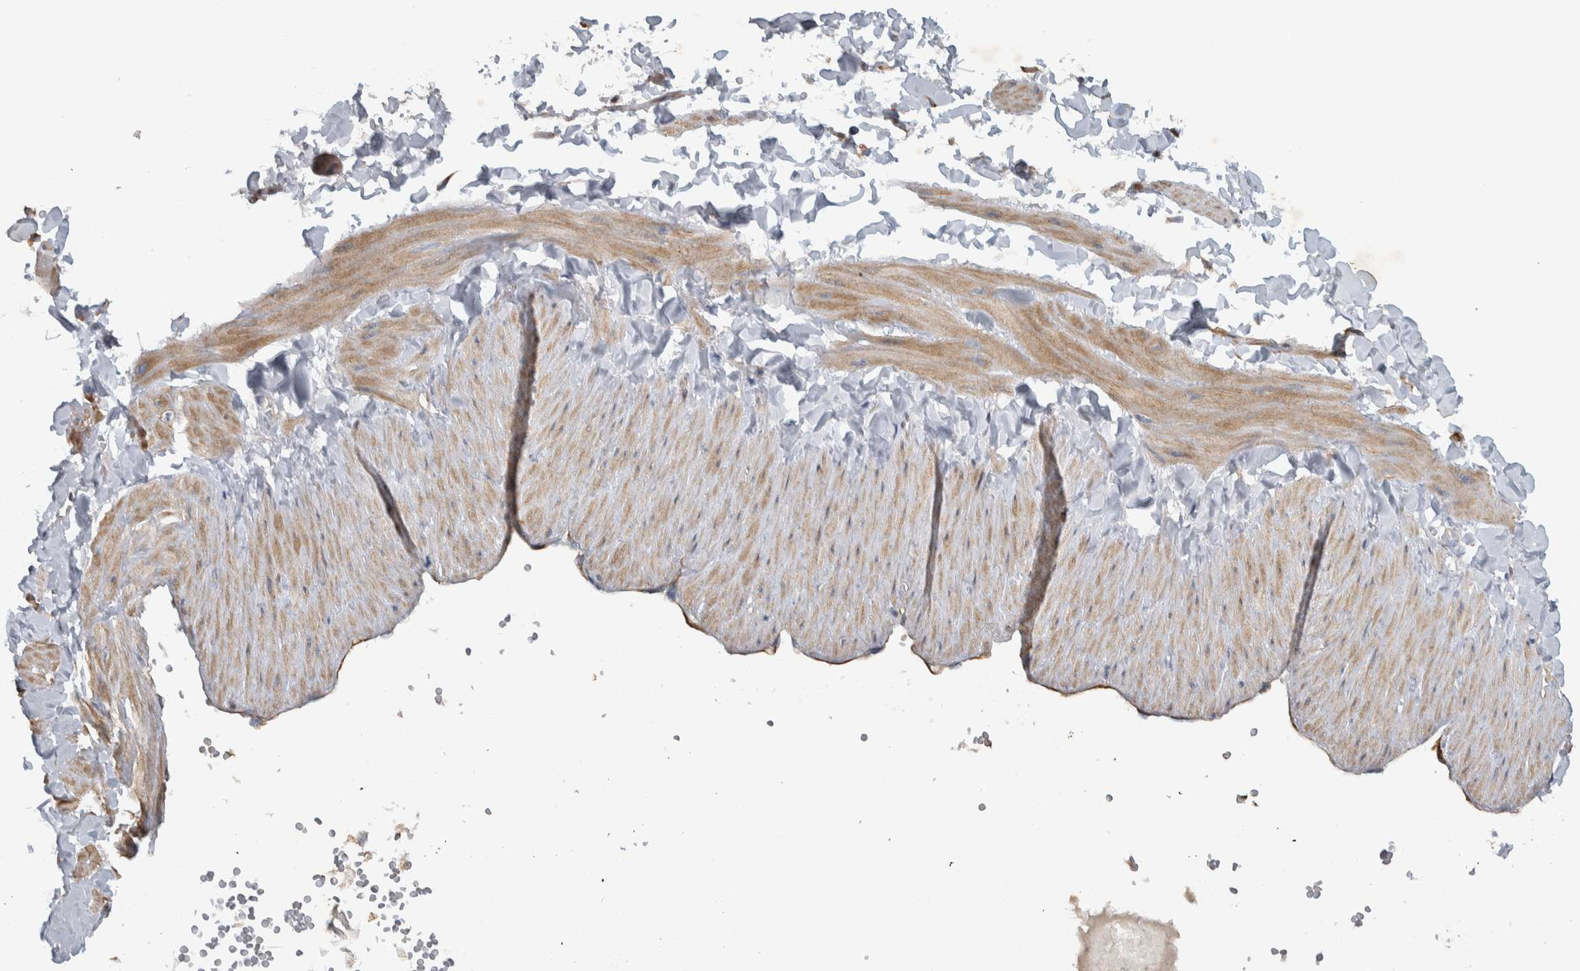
{"staining": {"intensity": "moderate", "quantity": "25%-75%", "location": "cytoplasmic/membranous"}, "tissue": "adipose tissue", "cell_type": "Adipocytes", "image_type": "normal", "snomed": [{"axis": "morphology", "description": "Normal tissue, NOS"}, {"axis": "topography", "description": "Adipose tissue"}, {"axis": "topography", "description": "Vascular tissue"}, {"axis": "topography", "description": "Peripheral nerve tissue"}], "caption": "Immunohistochemistry of normal human adipose tissue displays medium levels of moderate cytoplasmic/membranous expression in approximately 25%-75% of adipocytes. (DAB IHC, brown staining for protein, blue staining for nuclei).", "gene": "NT5C2", "patient": {"sex": "male", "age": 25}}